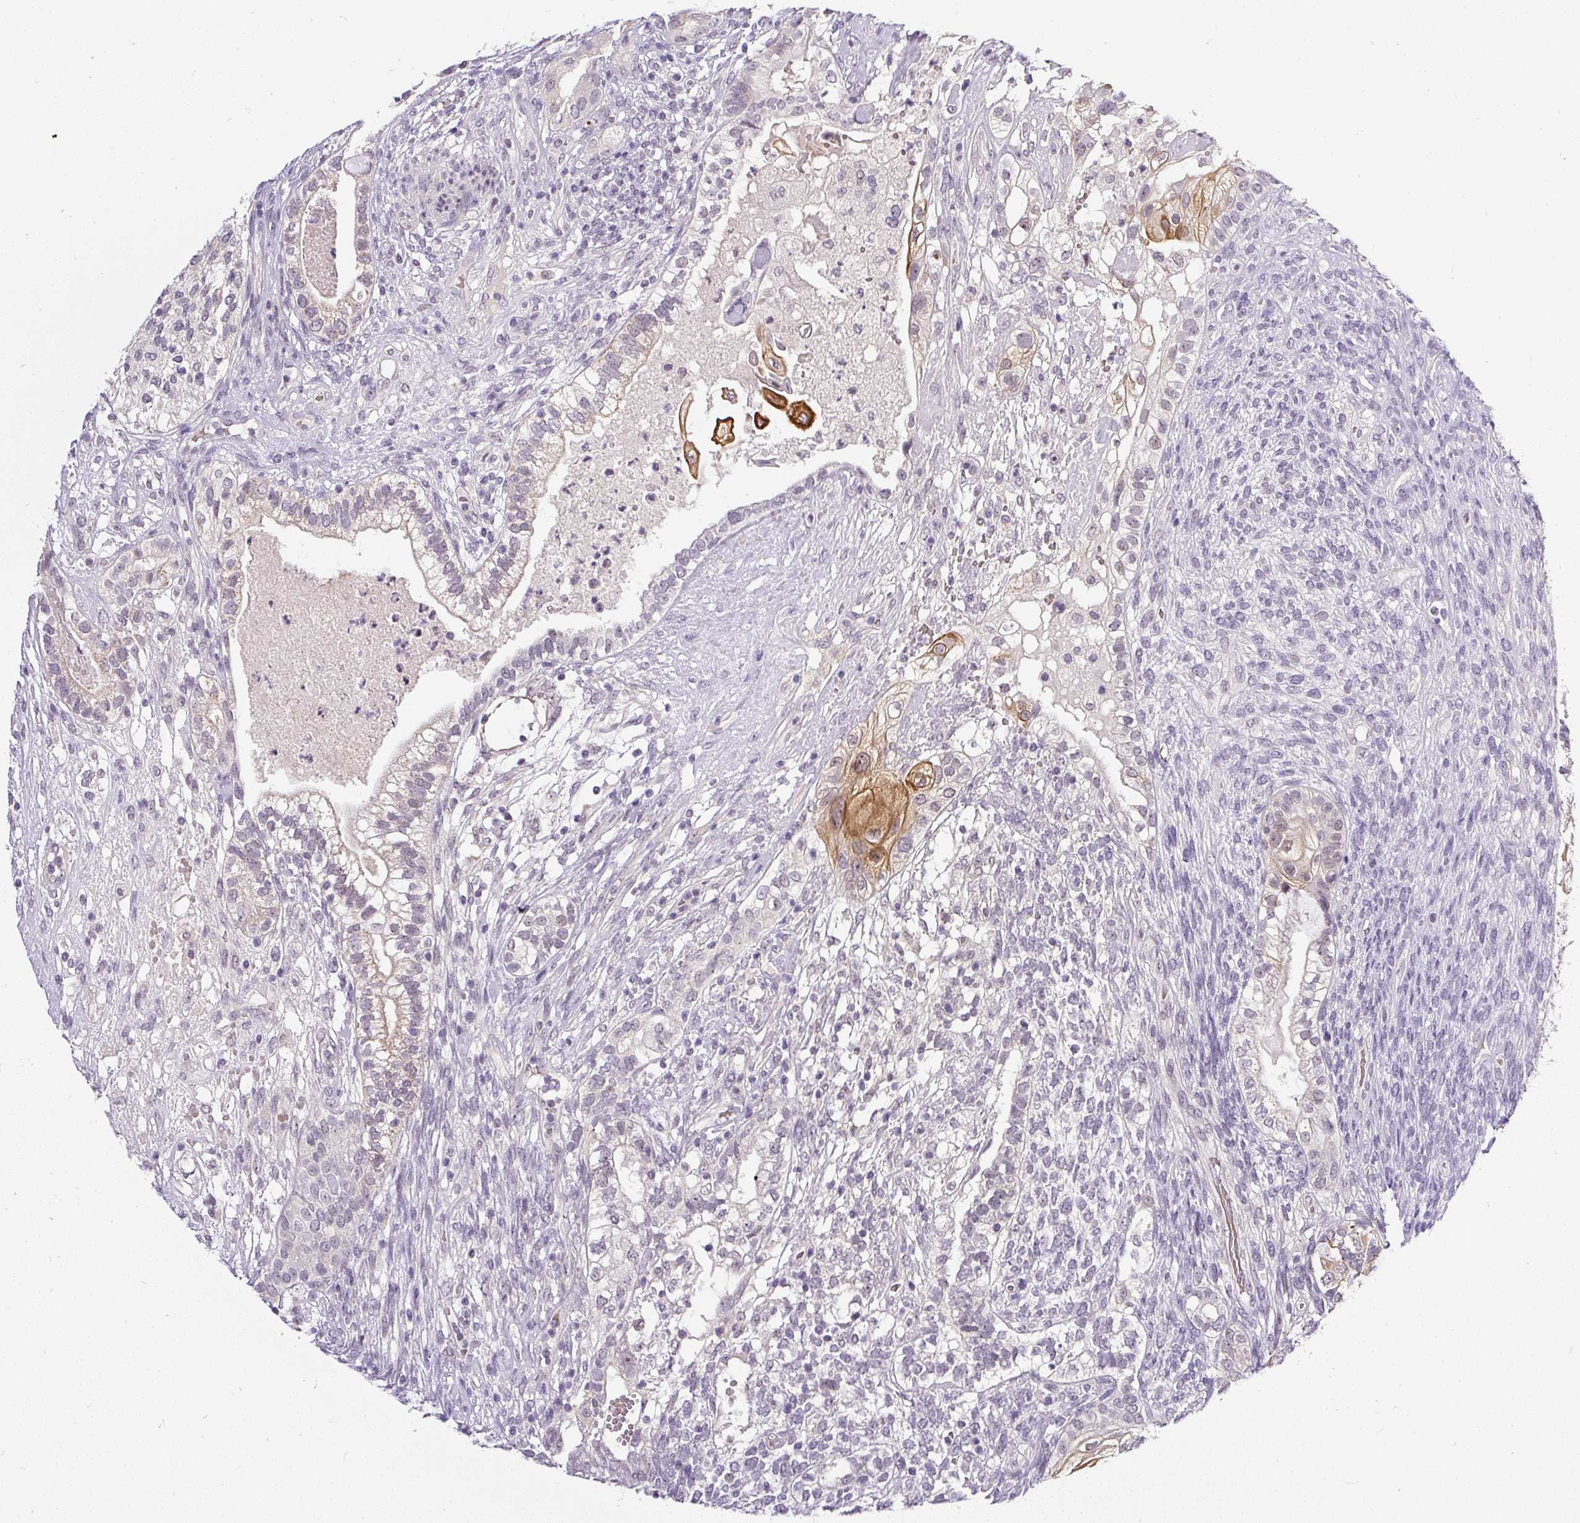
{"staining": {"intensity": "moderate", "quantity": "<25%", "location": "cytoplasmic/membranous"}, "tissue": "testis cancer", "cell_type": "Tumor cells", "image_type": "cancer", "snomed": [{"axis": "morphology", "description": "Seminoma, NOS"}, {"axis": "morphology", "description": "Carcinoma, Embryonal, NOS"}, {"axis": "topography", "description": "Testis"}], "caption": "Embryonal carcinoma (testis) was stained to show a protein in brown. There is low levels of moderate cytoplasmic/membranous positivity in approximately <25% of tumor cells. (DAB IHC with brightfield microscopy, high magnification).", "gene": "FAM117B", "patient": {"sex": "male", "age": 41}}